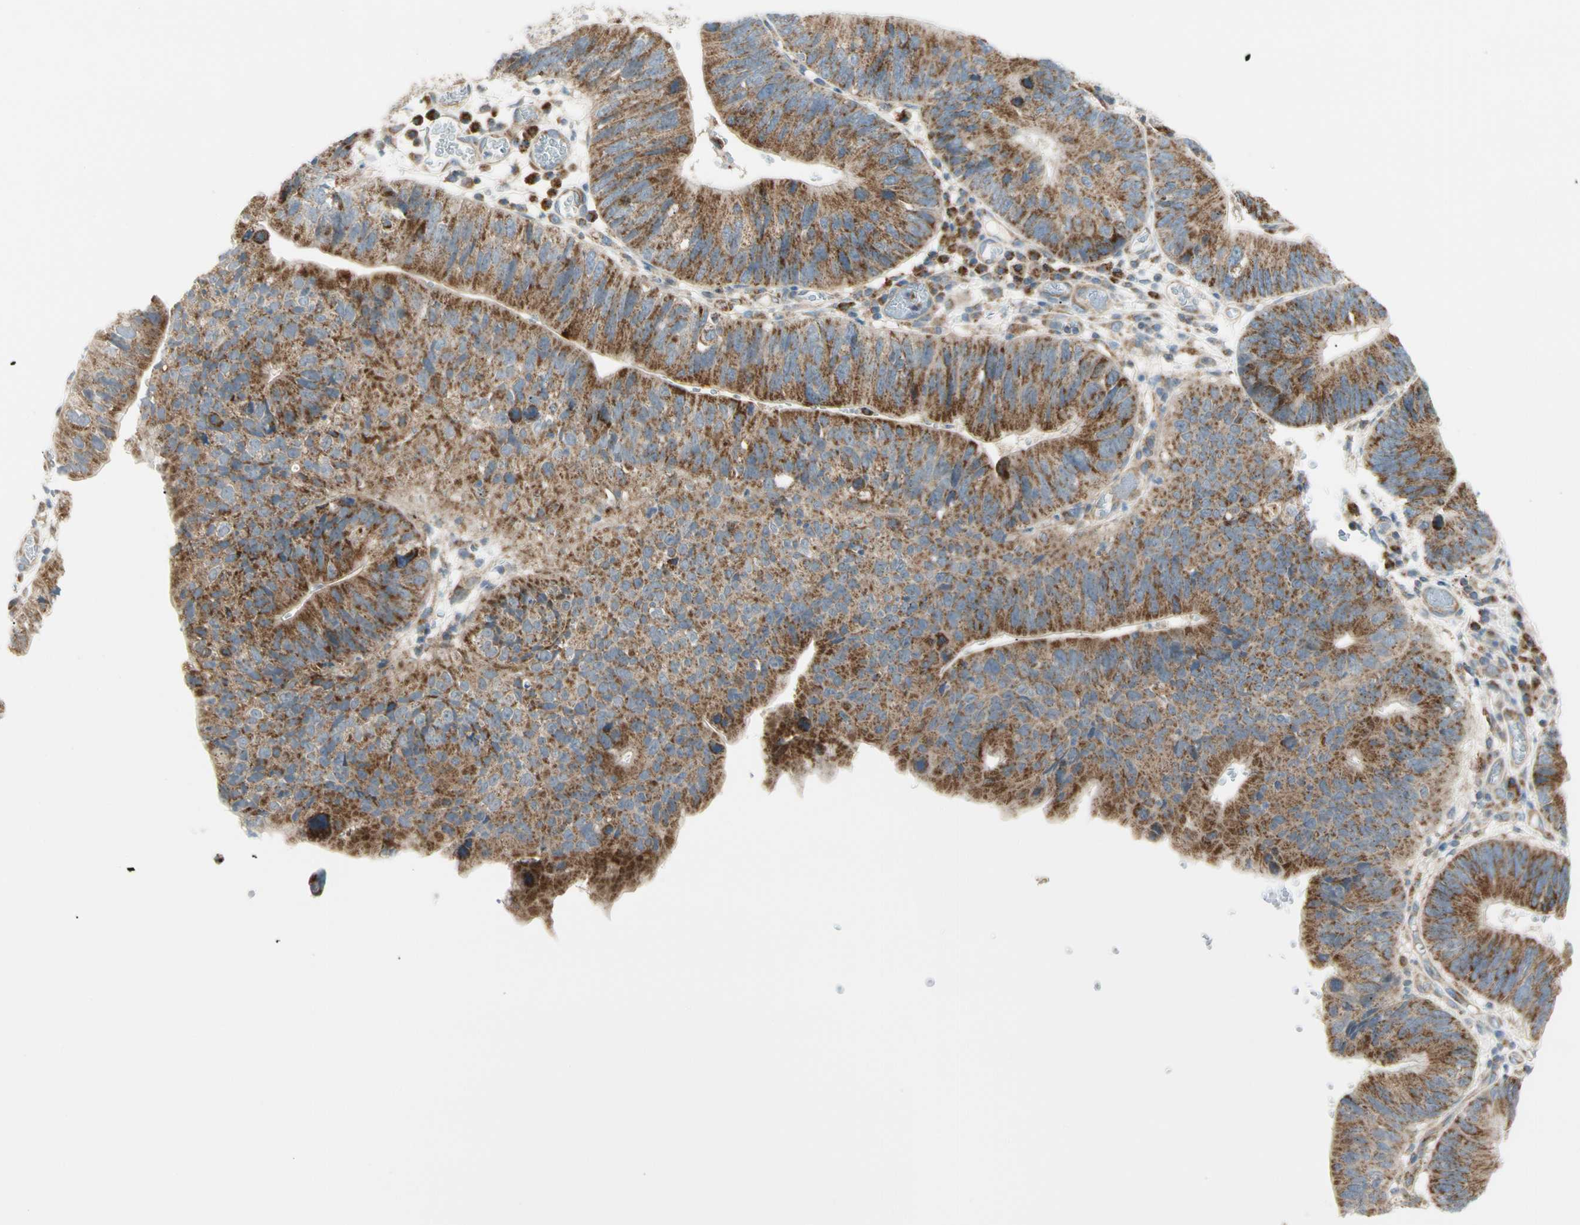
{"staining": {"intensity": "strong", "quantity": ">75%", "location": "cytoplasmic/membranous"}, "tissue": "stomach cancer", "cell_type": "Tumor cells", "image_type": "cancer", "snomed": [{"axis": "morphology", "description": "Adenocarcinoma, NOS"}, {"axis": "topography", "description": "Stomach"}], "caption": "Tumor cells show strong cytoplasmic/membranous staining in about >75% of cells in stomach cancer. The staining was performed using DAB, with brown indicating positive protein expression. Nuclei are stained blue with hematoxylin.", "gene": "TBC1D10A", "patient": {"sex": "male", "age": 59}}